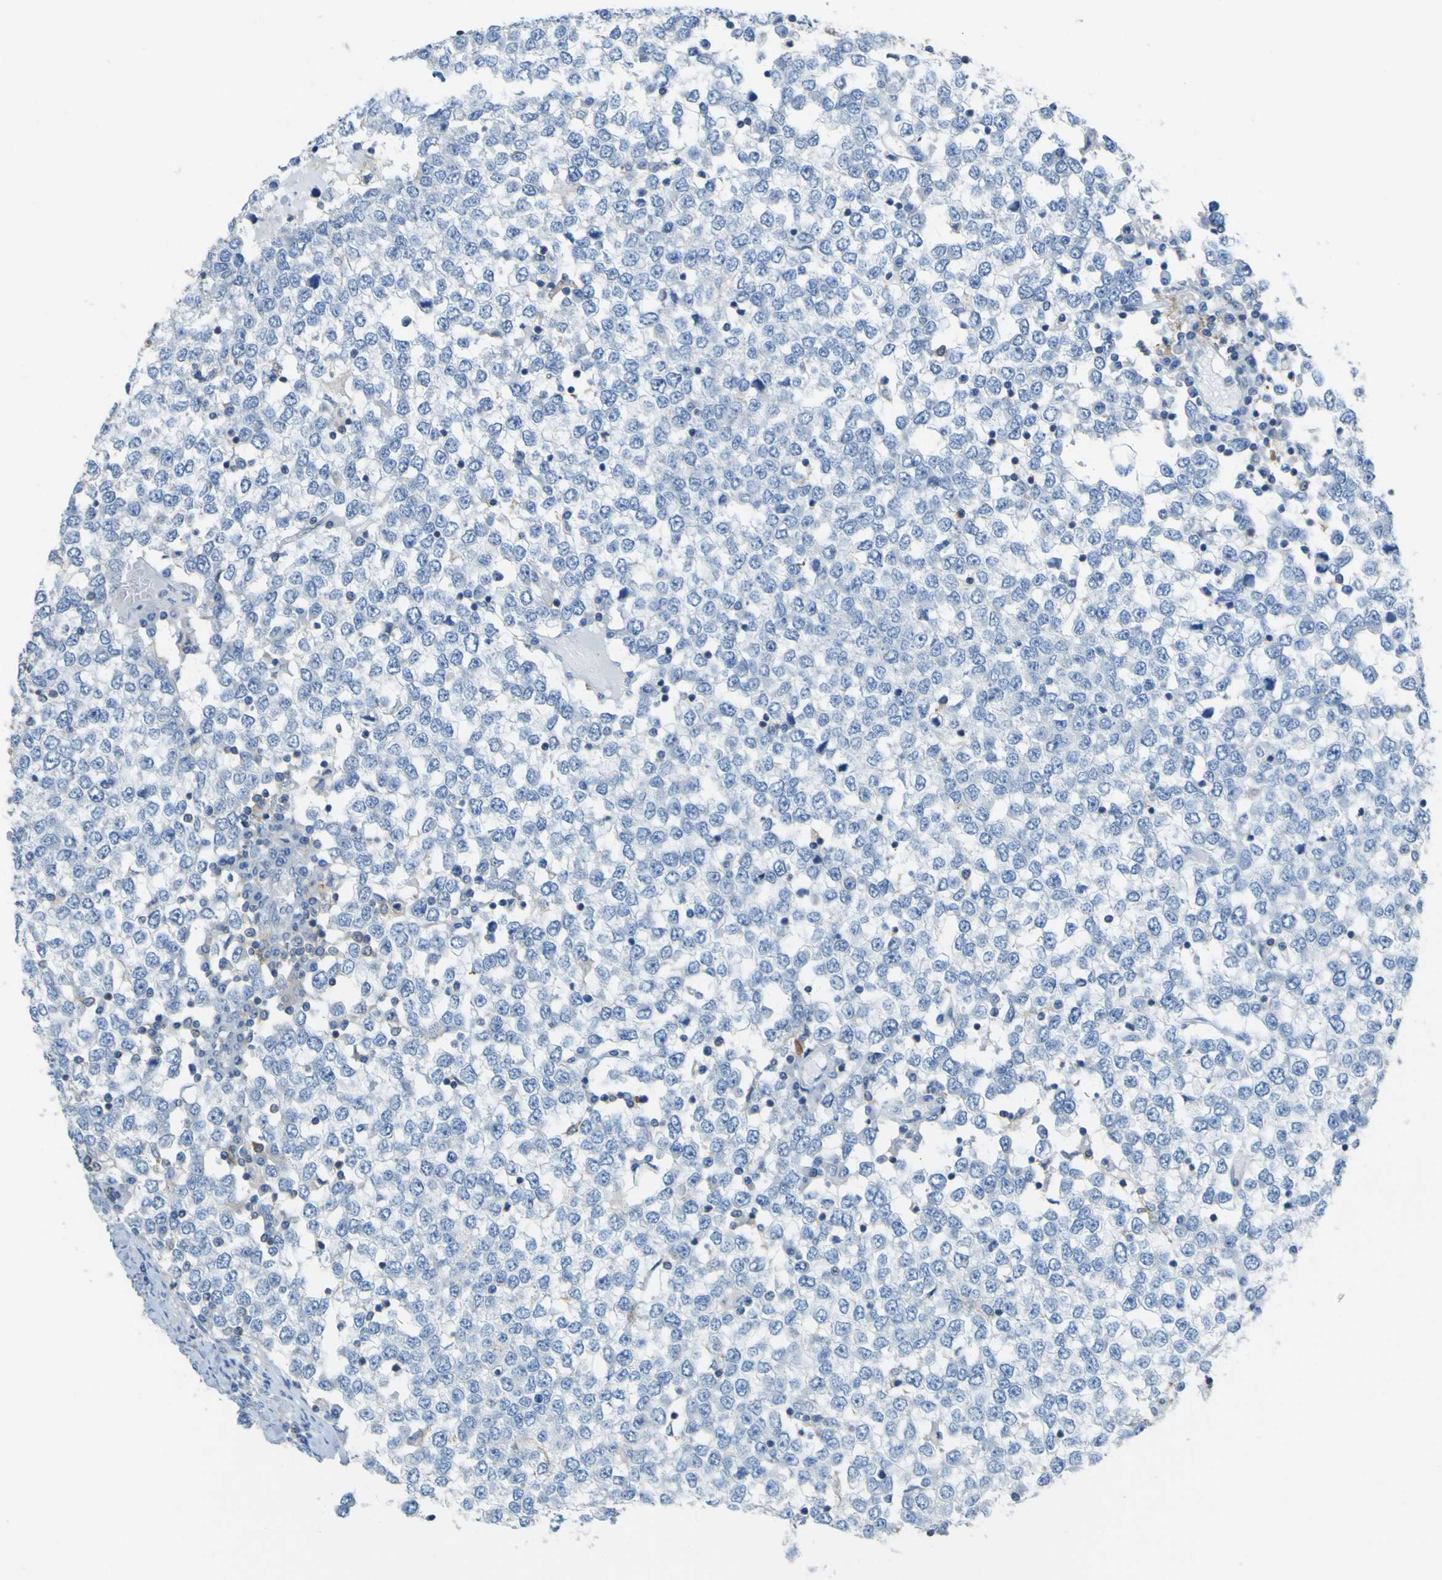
{"staining": {"intensity": "weak", "quantity": "<25%", "location": "cytoplasmic/membranous"}, "tissue": "testis cancer", "cell_type": "Tumor cells", "image_type": "cancer", "snomed": [{"axis": "morphology", "description": "Seminoma, NOS"}, {"axis": "topography", "description": "Testis"}], "caption": "A high-resolution micrograph shows IHC staining of seminoma (testis), which reveals no significant staining in tumor cells. Nuclei are stained in blue.", "gene": "OGN", "patient": {"sex": "male", "age": 65}}